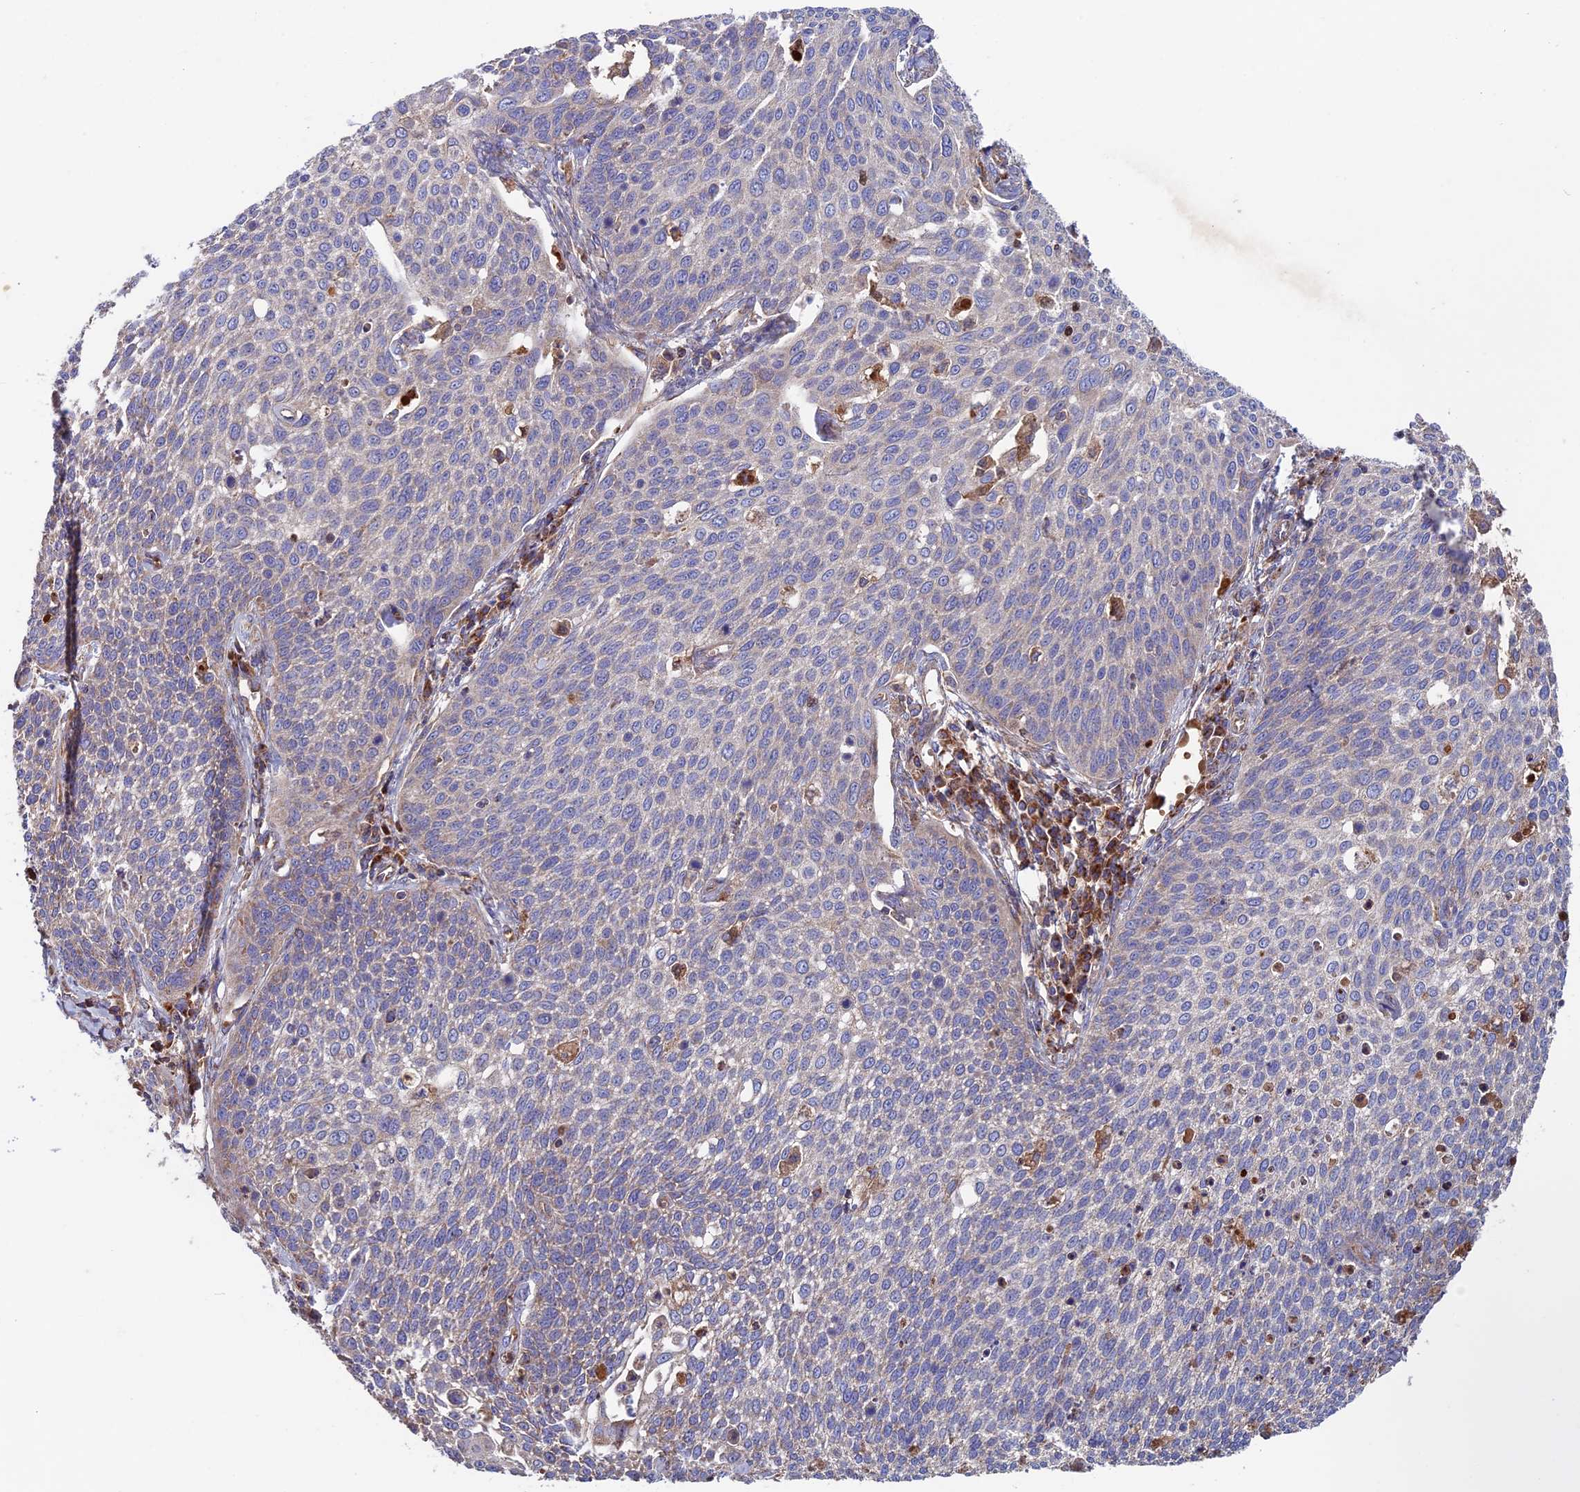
{"staining": {"intensity": "weak", "quantity": "<25%", "location": "cytoplasmic/membranous"}, "tissue": "cervical cancer", "cell_type": "Tumor cells", "image_type": "cancer", "snomed": [{"axis": "morphology", "description": "Squamous cell carcinoma, NOS"}, {"axis": "topography", "description": "Cervix"}], "caption": "Tumor cells show no significant protein expression in squamous cell carcinoma (cervical).", "gene": "SLC15A5", "patient": {"sex": "female", "age": 34}}